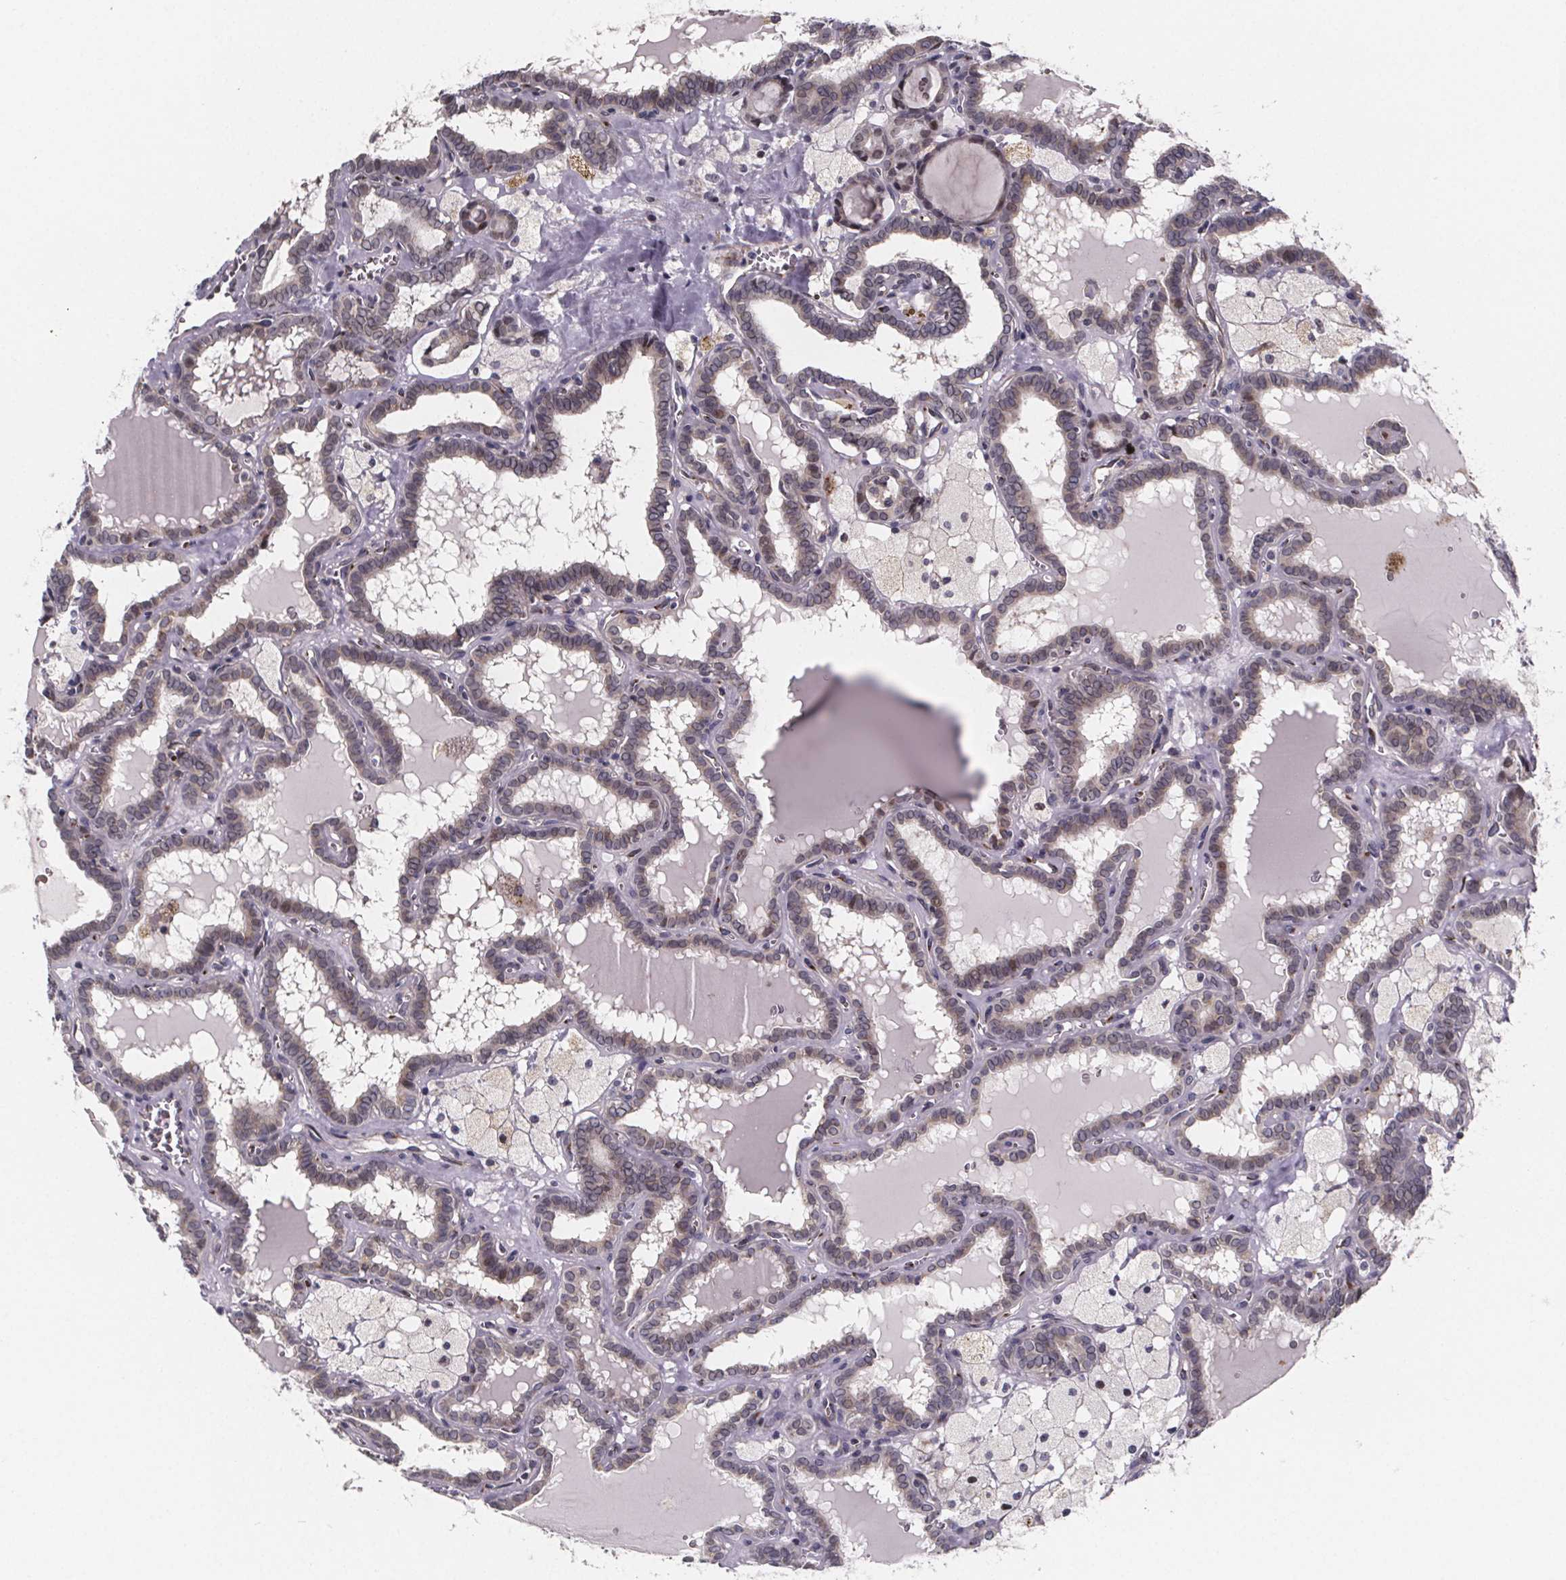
{"staining": {"intensity": "weak", "quantity": "<25%", "location": "cytoplasmic/membranous"}, "tissue": "thyroid cancer", "cell_type": "Tumor cells", "image_type": "cancer", "snomed": [{"axis": "morphology", "description": "Papillary adenocarcinoma, NOS"}, {"axis": "topography", "description": "Thyroid gland"}], "caption": "Human thyroid cancer stained for a protein using immunohistochemistry demonstrates no expression in tumor cells.", "gene": "NDST1", "patient": {"sex": "female", "age": 39}}